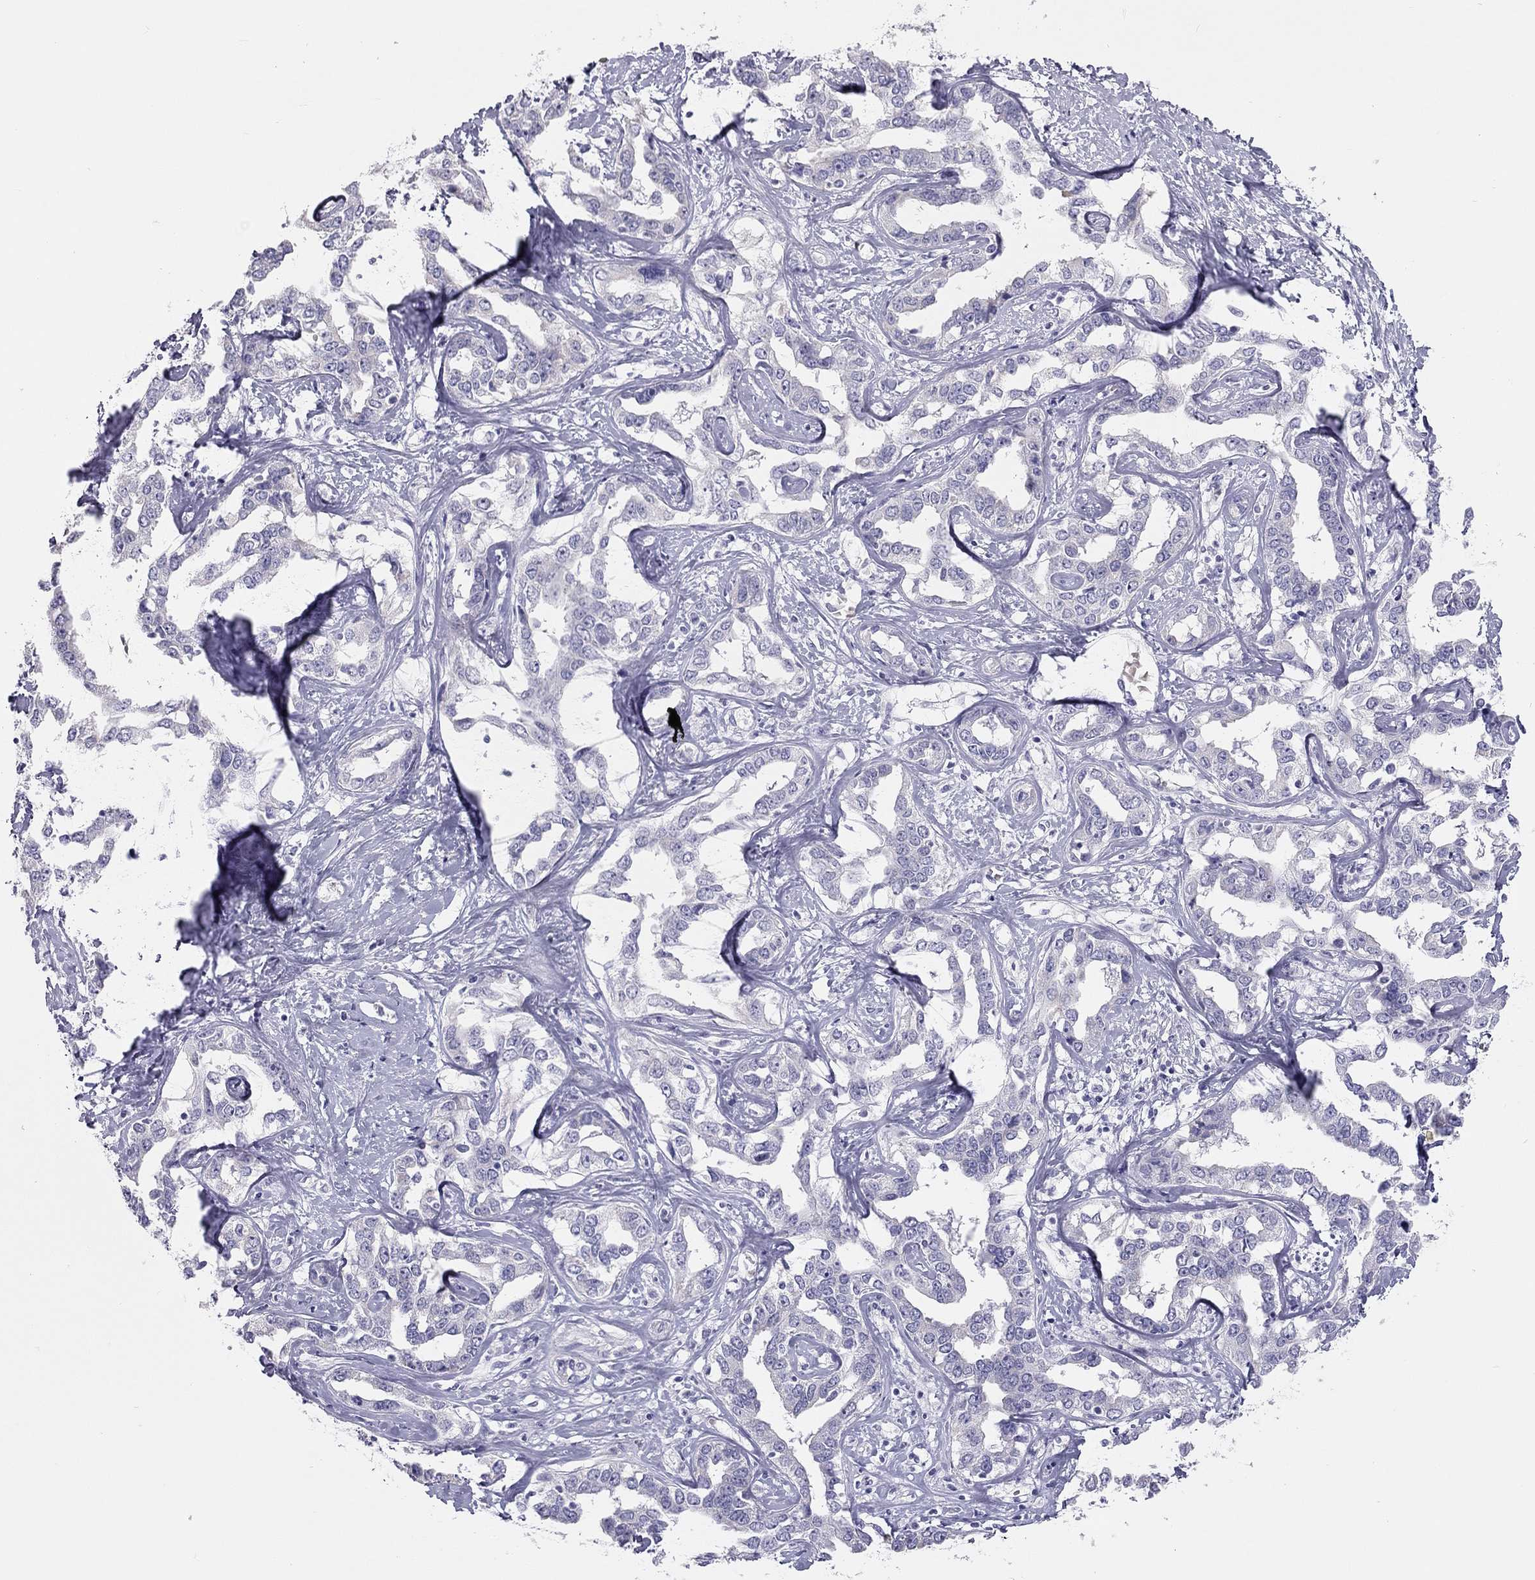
{"staining": {"intensity": "negative", "quantity": "none", "location": "none"}, "tissue": "liver cancer", "cell_type": "Tumor cells", "image_type": "cancer", "snomed": [{"axis": "morphology", "description": "Cholangiocarcinoma"}, {"axis": "topography", "description": "Liver"}], "caption": "Protein analysis of liver cholangiocarcinoma demonstrates no significant staining in tumor cells.", "gene": "SPATA12", "patient": {"sex": "male", "age": 59}}